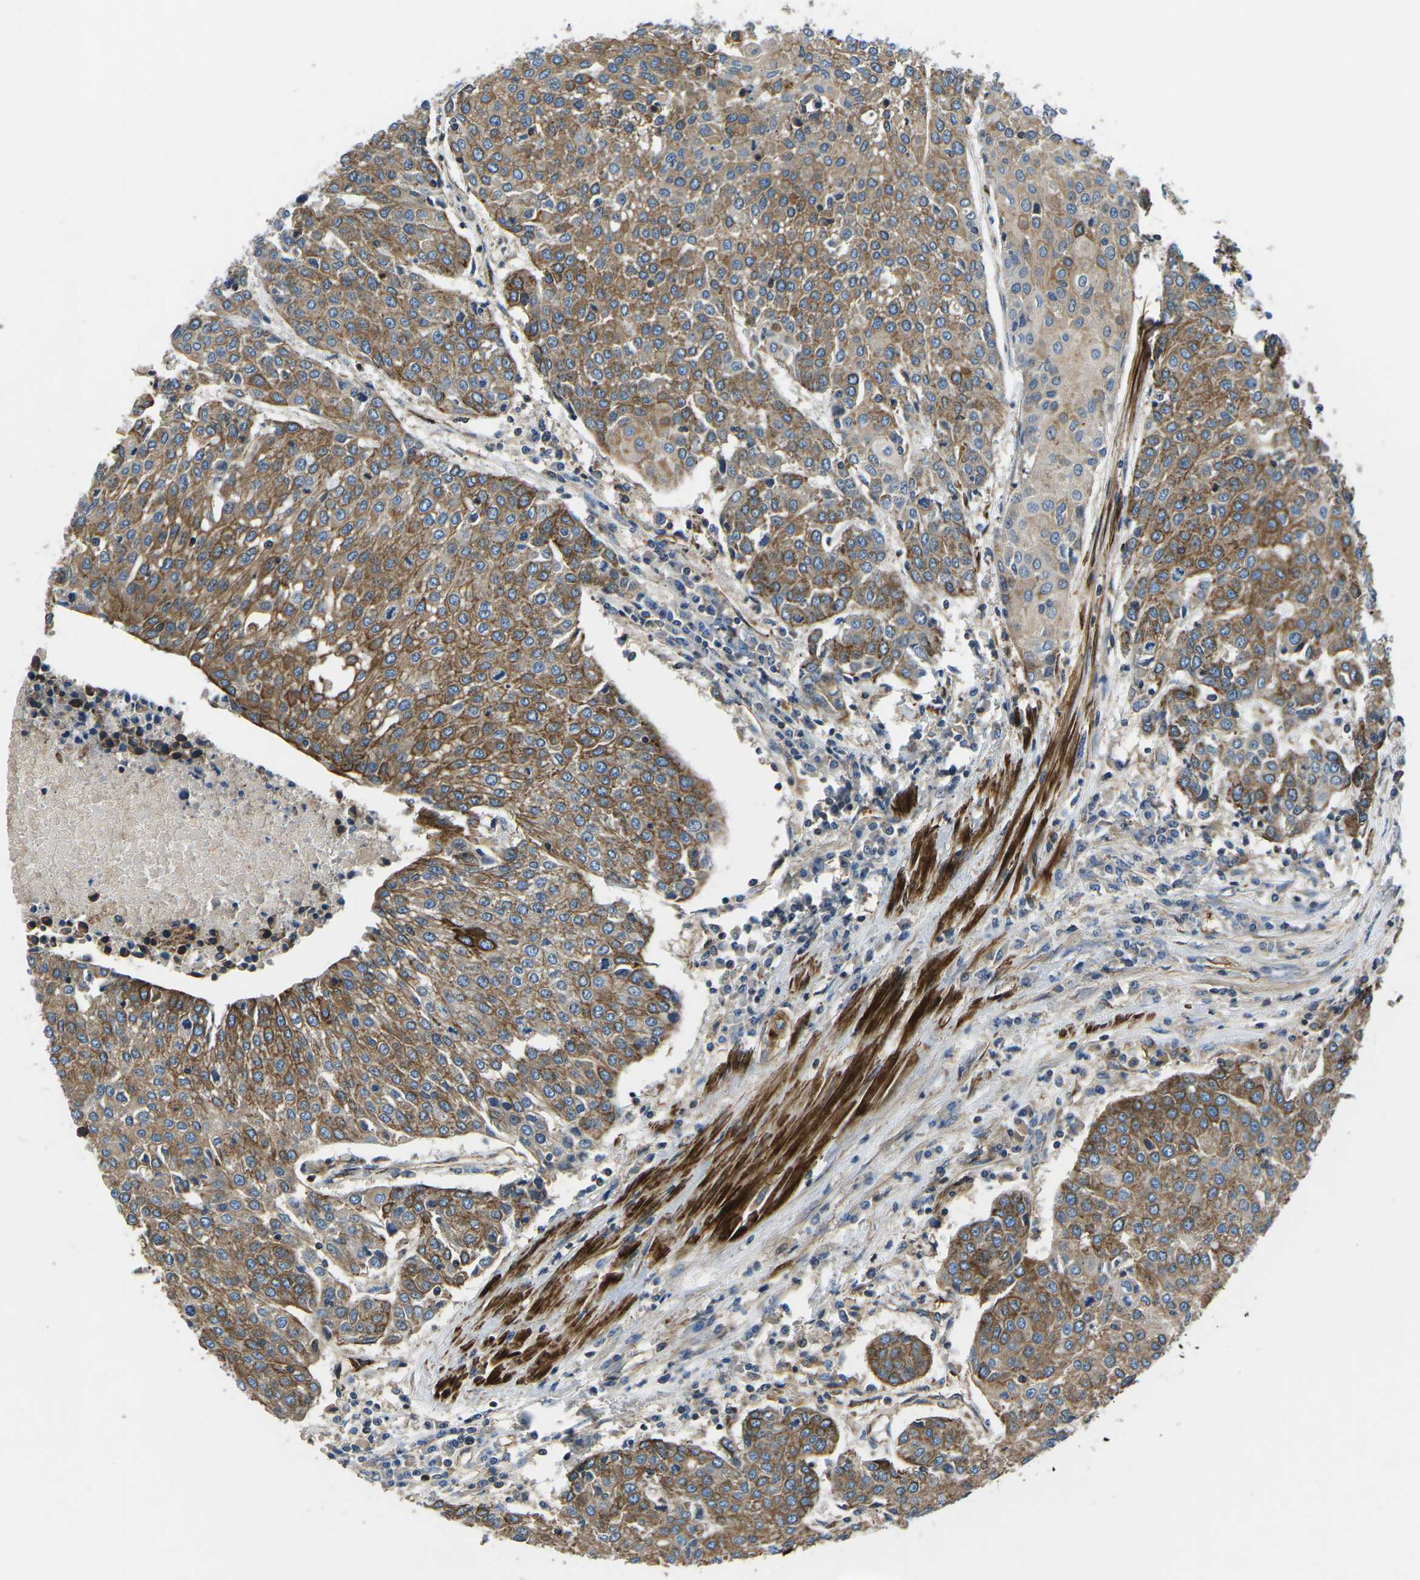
{"staining": {"intensity": "moderate", "quantity": ">75%", "location": "cytoplasmic/membranous"}, "tissue": "urothelial cancer", "cell_type": "Tumor cells", "image_type": "cancer", "snomed": [{"axis": "morphology", "description": "Urothelial carcinoma, High grade"}, {"axis": "topography", "description": "Urinary bladder"}], "caption": "A photomicrograph of urothelial cancer stained for a protein demonstrates moderate cytoplasmic/membranous brown staining in tumor cells.", "gene": "KCNJ15", "patient": {"sex": "female", "age": 85}}